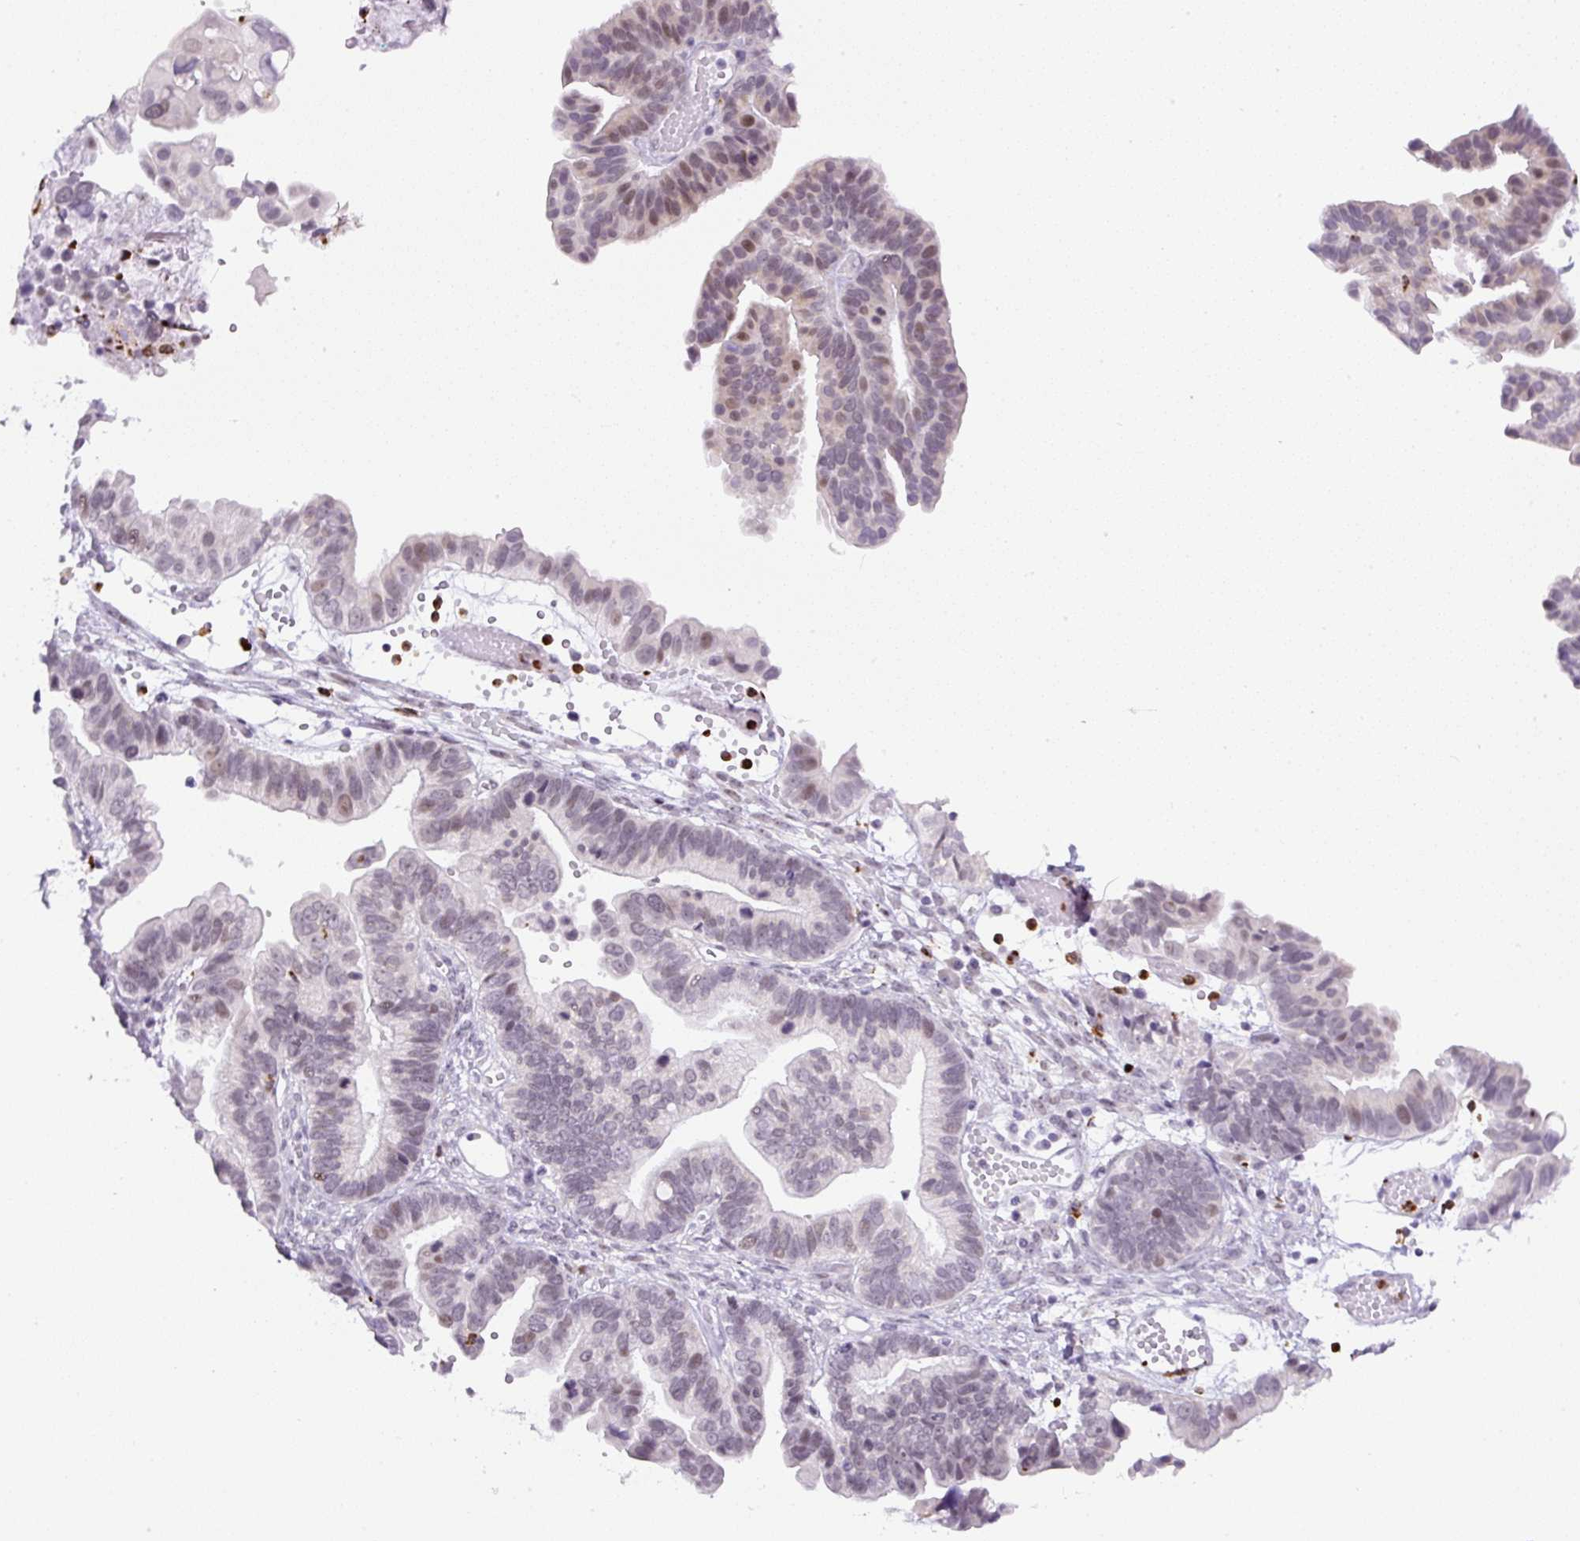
{"staining": {"intensity": "weak", "quantity": "<25%", "location": "nuclear"}, "tissue": "ovarian cancer", "cell_type": "Tumor cells", "image_type": "cancer", "snomed": [{"axis": "morphology", "description": "Cystadenocarcinoma, serous, NOS"}, {"axis": "topography", "description": "Ovary"}], "caption": "Tumor cells are negative for brown protein staining in ovarian cancer.", "gene": "RHBDD2", "patient": {"sex": "female", "age": 56}}